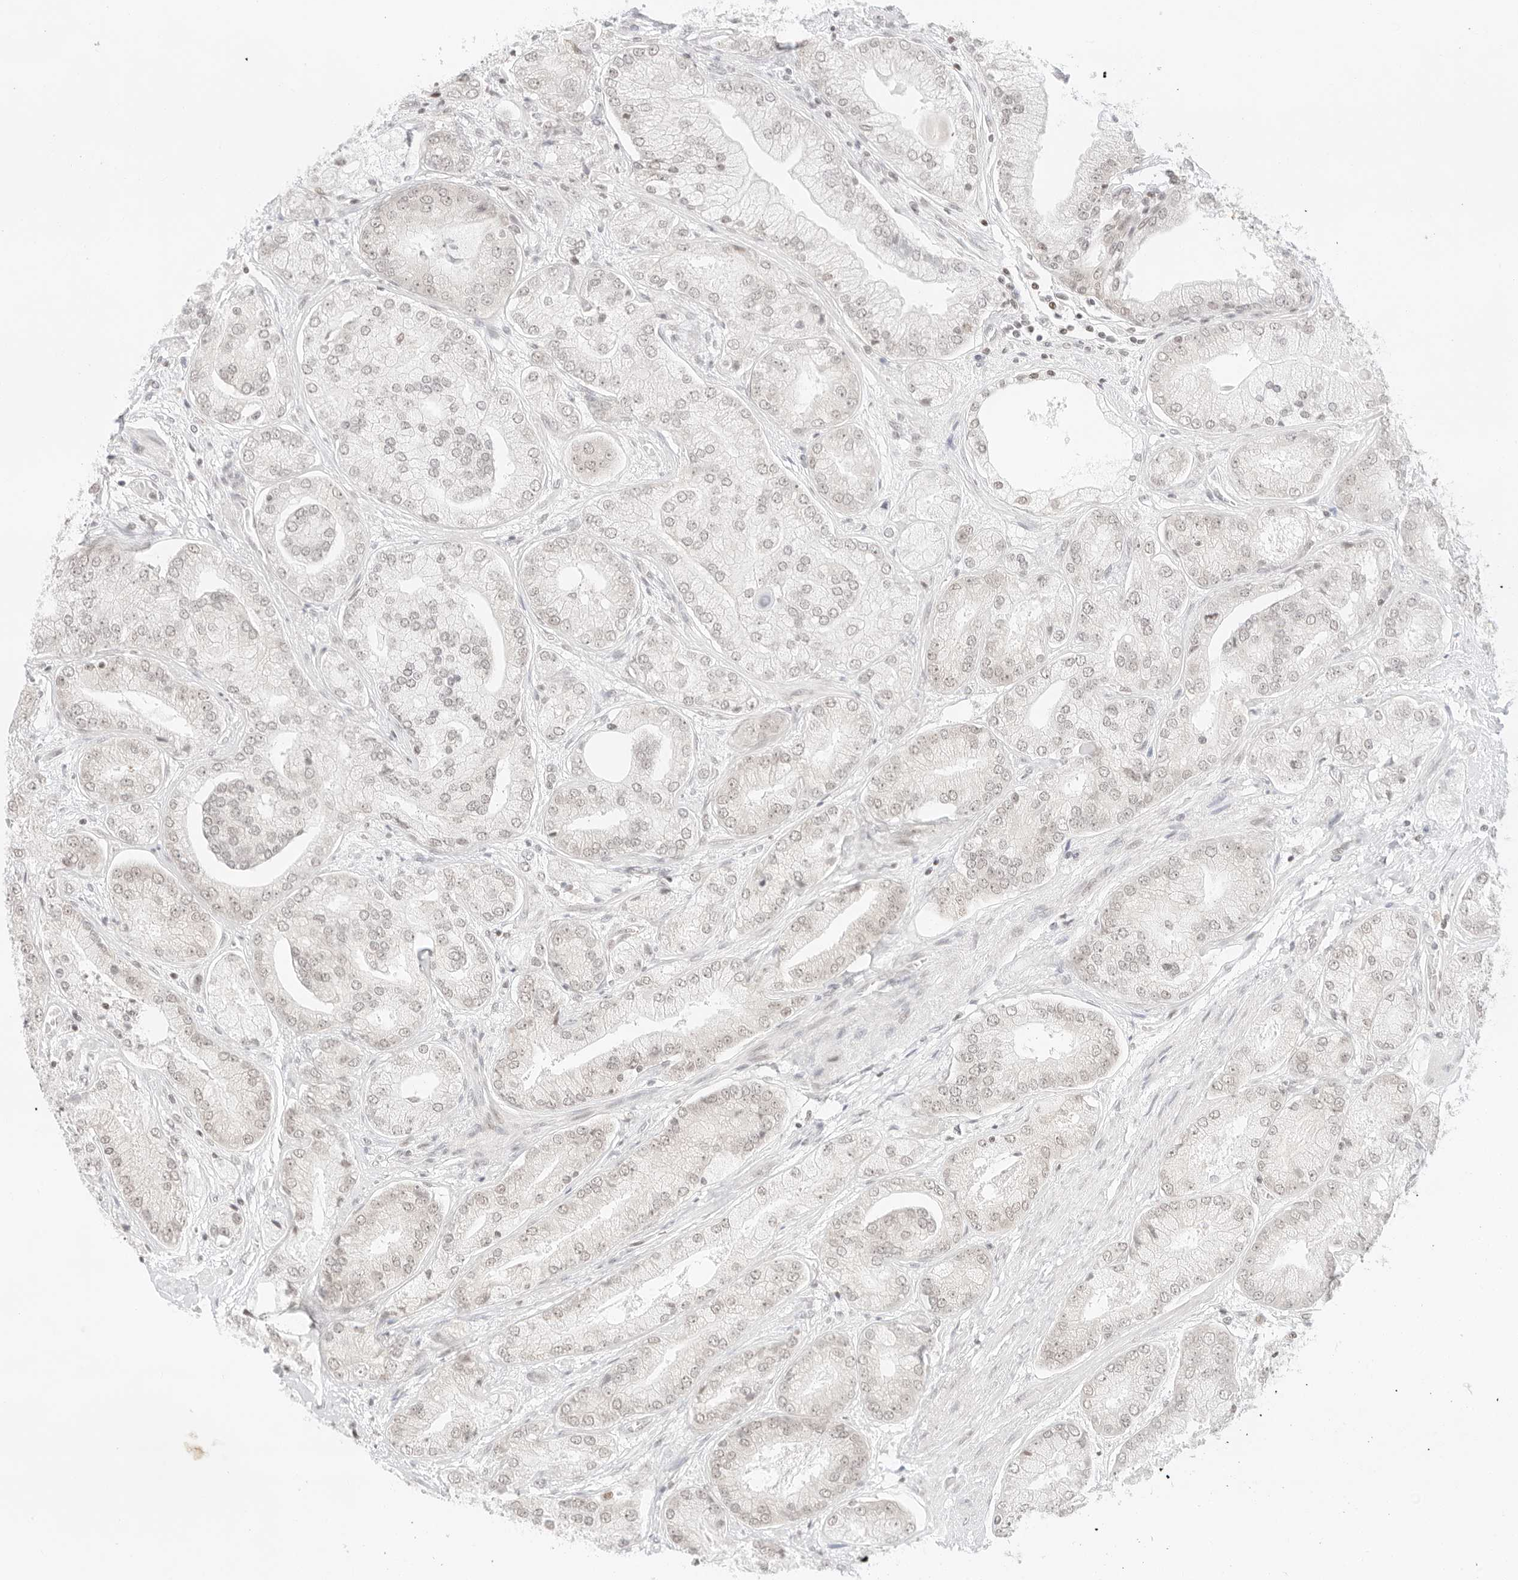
{"staining": {"intensity": "negative", "quantity": "none", "location": "none"}, "tissue": "prostate cancer", "cell_type": "Tumor cells", "image_type": "cancer", "snomed": [{"axis": "morphology", "description": "Adenocarcinoma, High grade"}, {"axis": "topography", "description": "Prostate"}], "caption": "This is a photomicrograph of immunohistochemistry (IHC) staining of adenocarcinoma (high-grade) (prostate), which shows no expression in tumor cells.", "gene": "GNAS", "patient": {"sex": "male", "age": 58}}